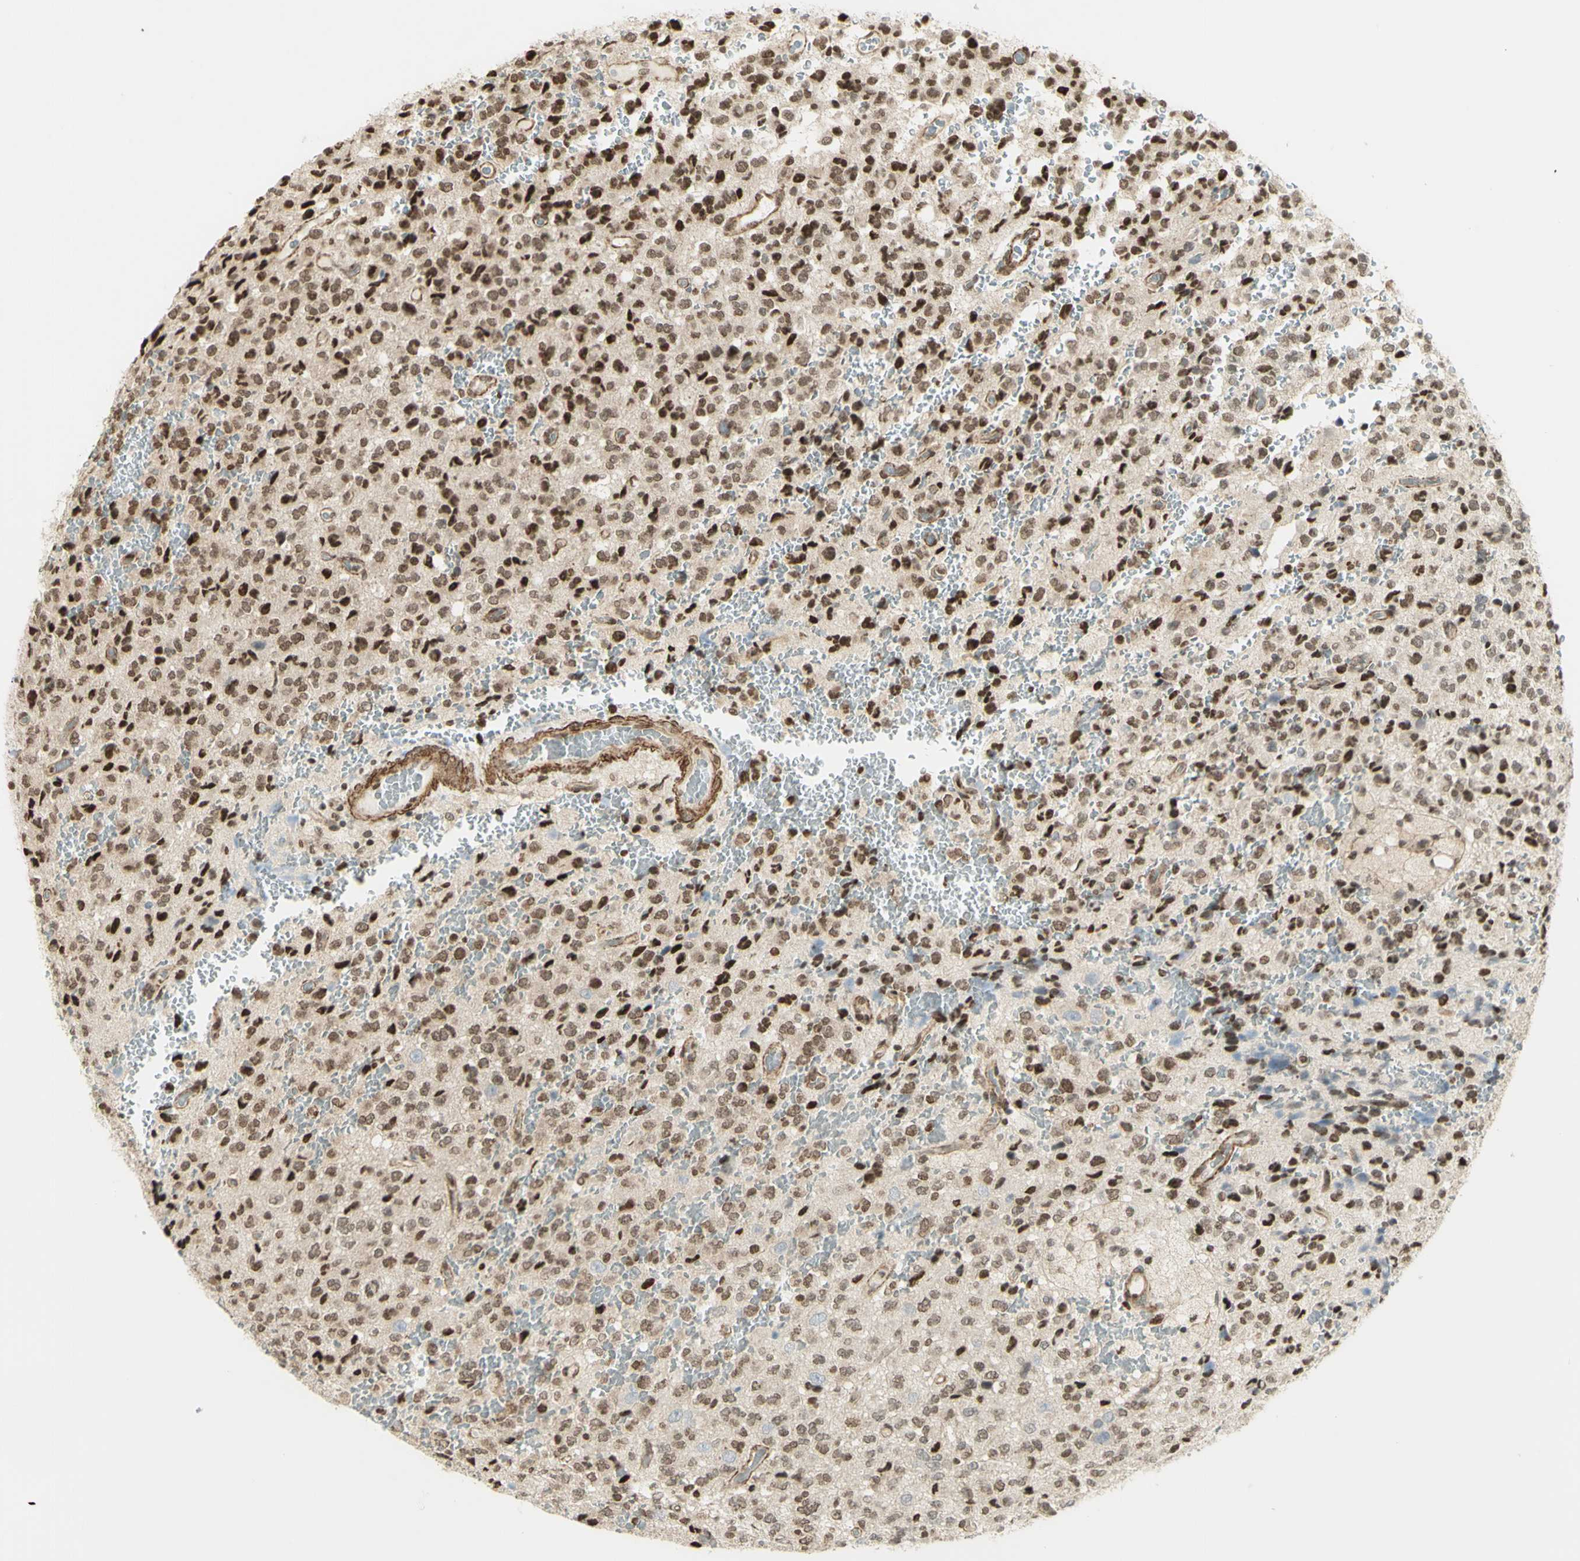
{"staining": {"intensity": "strong", "quantity": ">75%", "location": "nuclear"}, "tissue": "glioma", "cell_type": "Tumor cells", "image_type": "cancer", "snomed": [{"axis": "morphology", "description": "Glioma, malignant, High grade"}, {"axis": "topography", "description": "pancreas cauda"}], "caption": "Protein expression by immunohistochemistry (IHC) shows strong nuclear expression in approximately >75% of tumor cells in glioma.", "gene": "ZMYM6", "patient": {"sex": "male", "age": 60}}